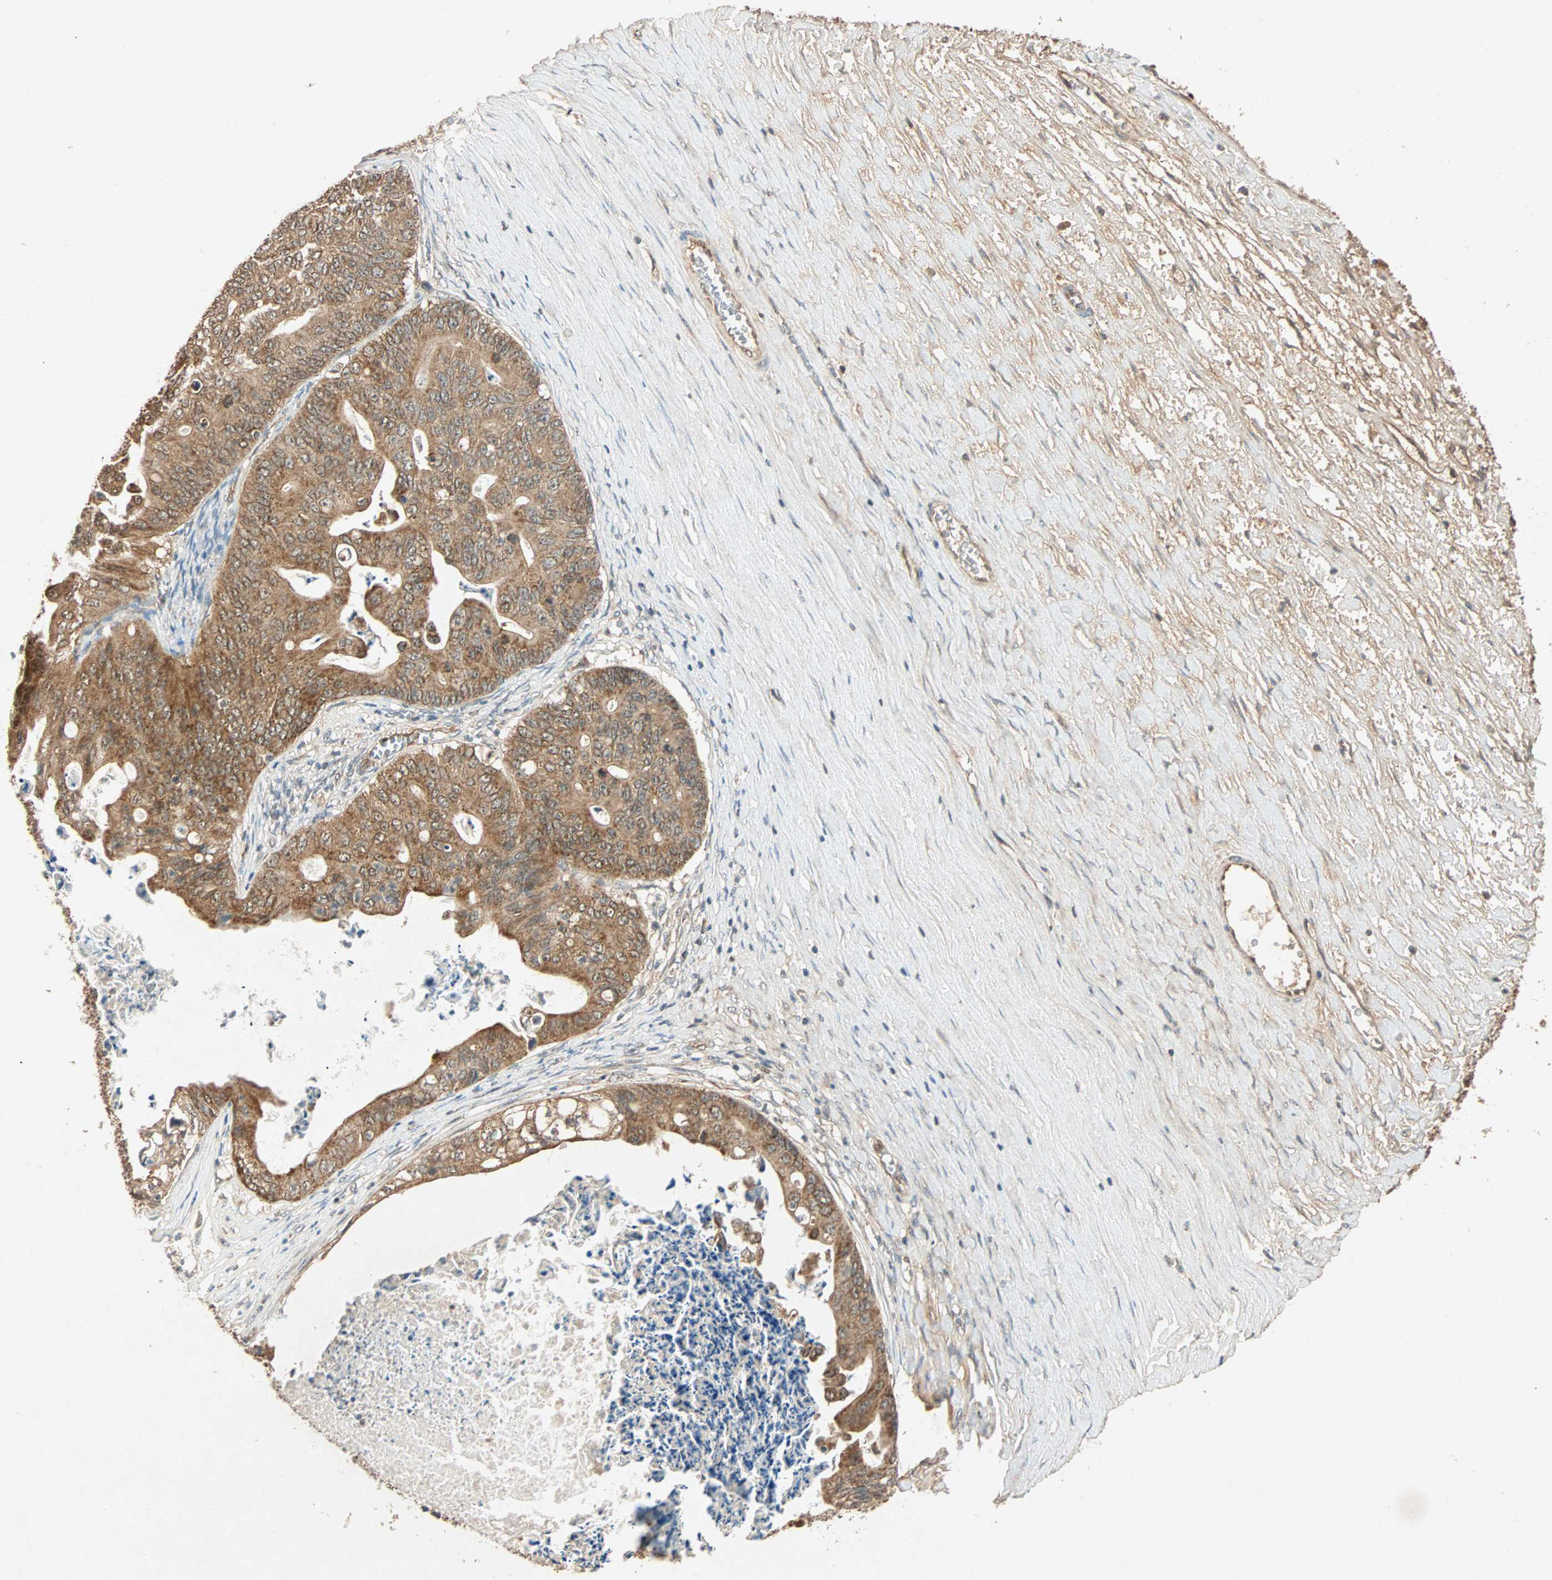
{"staining": {"intensity": "moderate", "quantity": ">75%", "location": "cytoplasmic/membranous"}, "tissue": "ovarian cancer", "cell_type": "Tumor cells", "image_type": "cancer", "snomed": [{"axis": "morphology", "description": "Cystadenocarcinoma, mucinous, NOS"}, {"axis": "topography", "description": "Ovary"}], "caption": "A micrograph of human ovarian mucinous cystadenocarcinoma stained for a protein displays moderate cytoplasmic/membranous brown staining in tumor cells.", "gene": "MAPK1", "patient": {"sex": "female", "age": 36}}